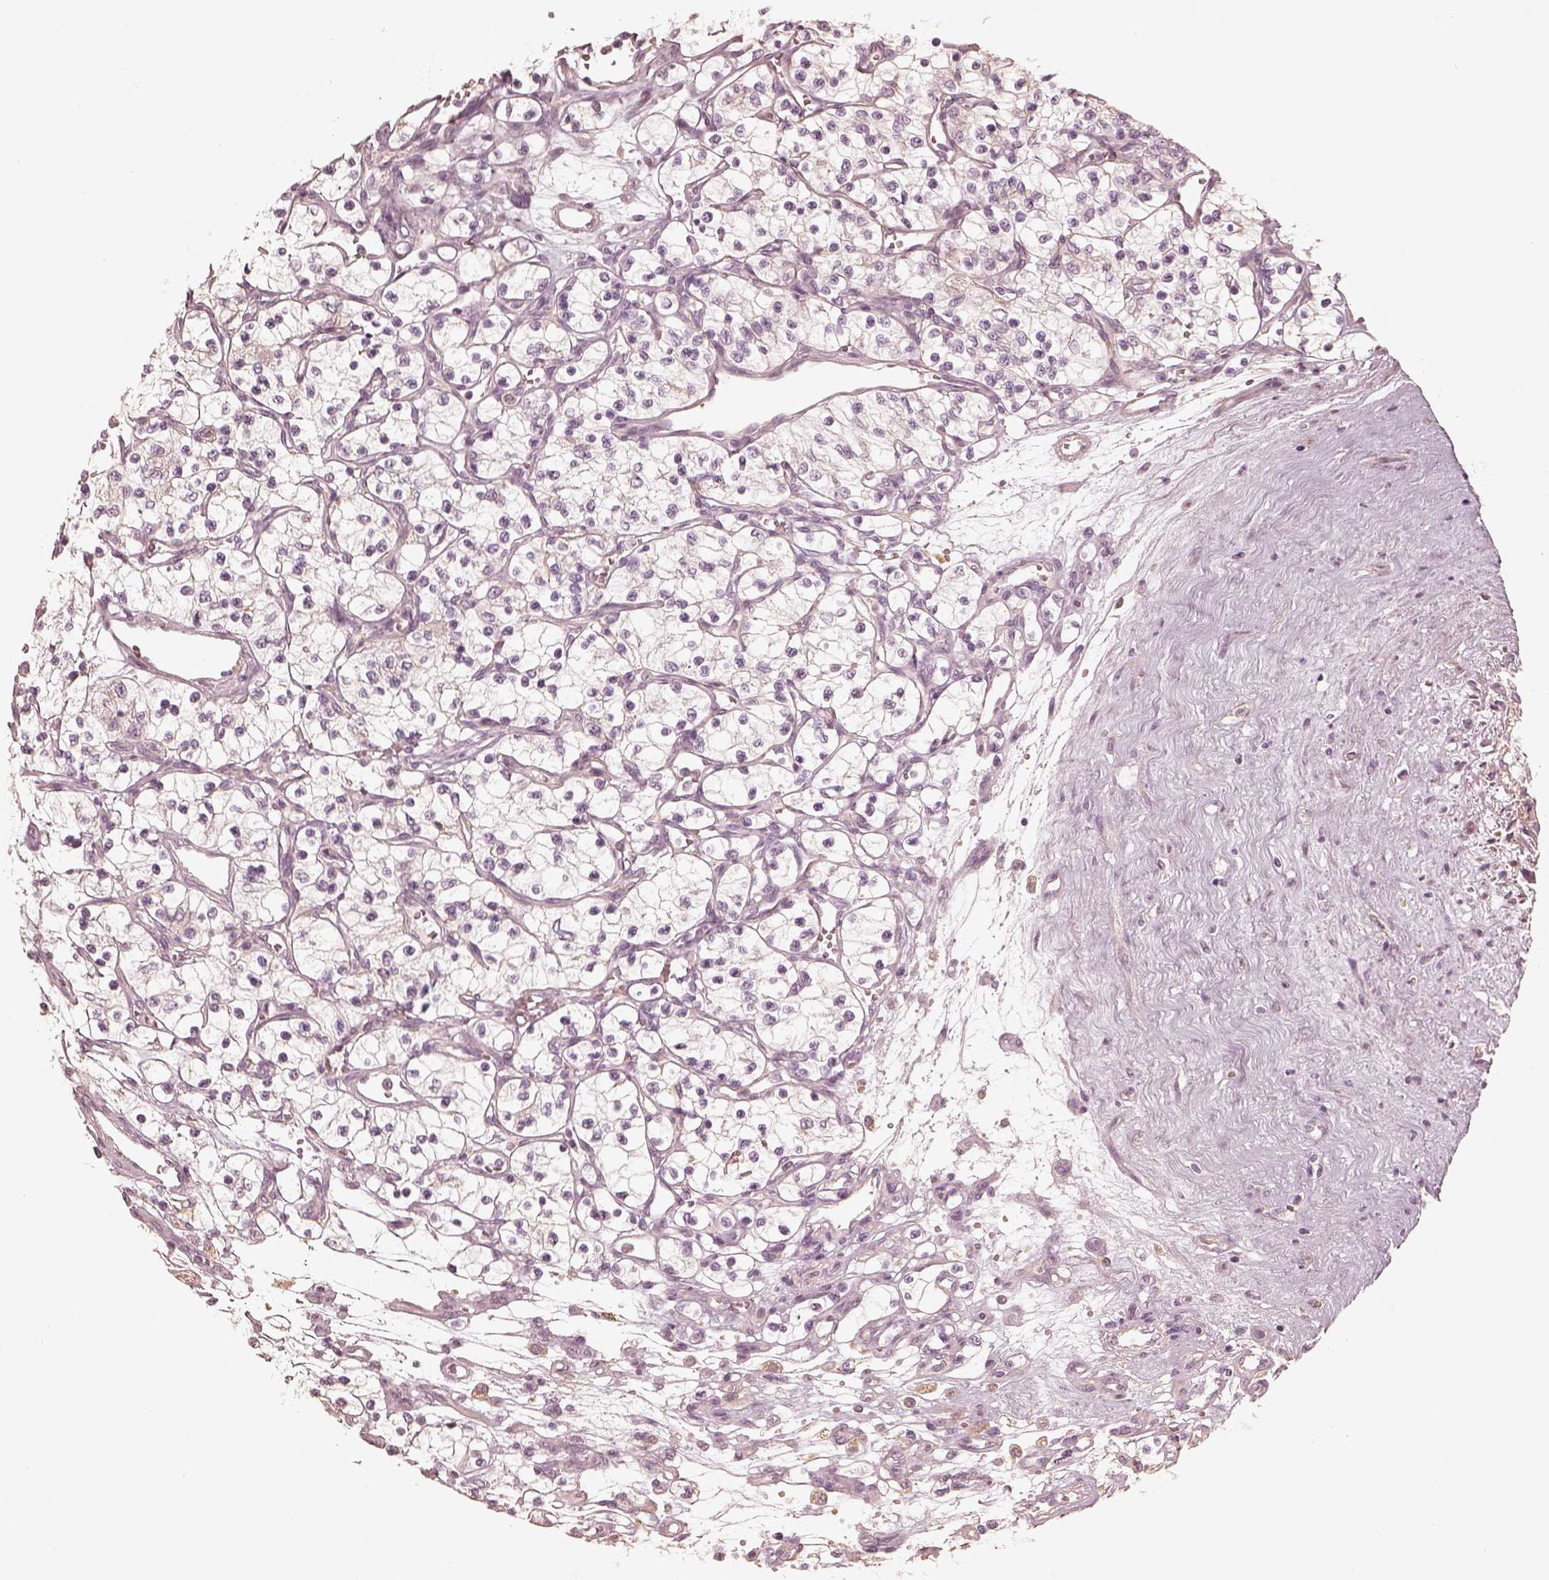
{"staining": {"intensity": "negative", "quantity": "none", "location": "none"}, "tissue": "renal cancer", "cell_type": "Tumor cells", "image_type": "cancer", "snomed": [{"axis": "morphology", "description": "Adenocarcinoma, NOS"}, {"axis": "topography", "description": "Kidney"}], "caption": "DAB immunohistochemical staining of human renal cancer demonstrates no significant staining in tumor cells. The staining is performed using DAB (3,3'-diaminobenzidine) brown chromogen with nuclei counter-stained in using hematoxylin.", "gene": "FMNL2", "patient": {"sex": "female", "age": 69}}